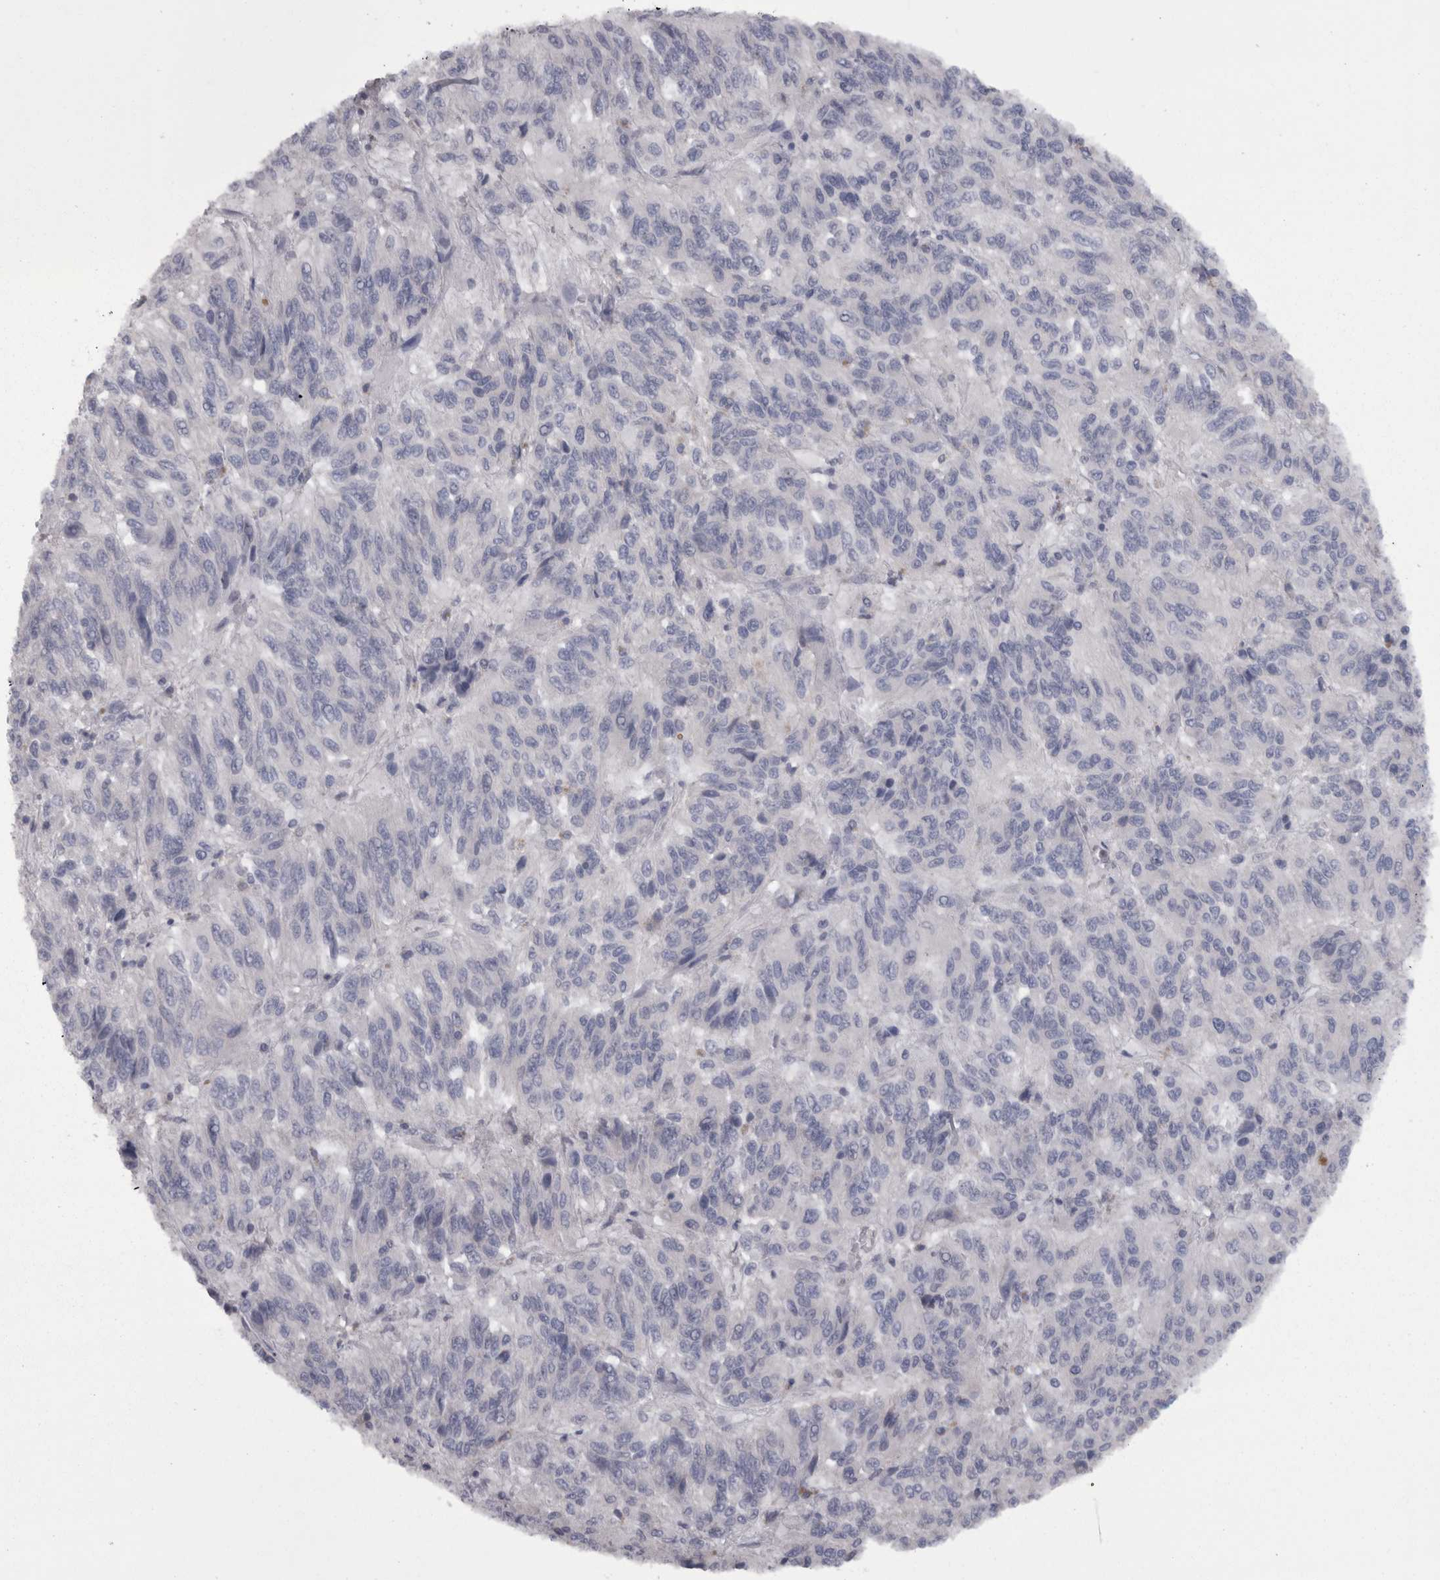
{"staining": {"intensity": "negative", "quantity": "none", "location": "none"}, "tissue": "melanoma", "cell_type": "Tumor cells", "image_type": "cancer", "snomed": [{"axis": "morphology", "description": "Malignant melanoma, Metastatic site"}, {"axis": "topography", "description": "Lung"}], "caption": "Immunohistochemical staining of melanoma displays no significant staining in tumor cells.", "gene": "CAMK2D", "patient": {"sex": "male", "age": 64}}